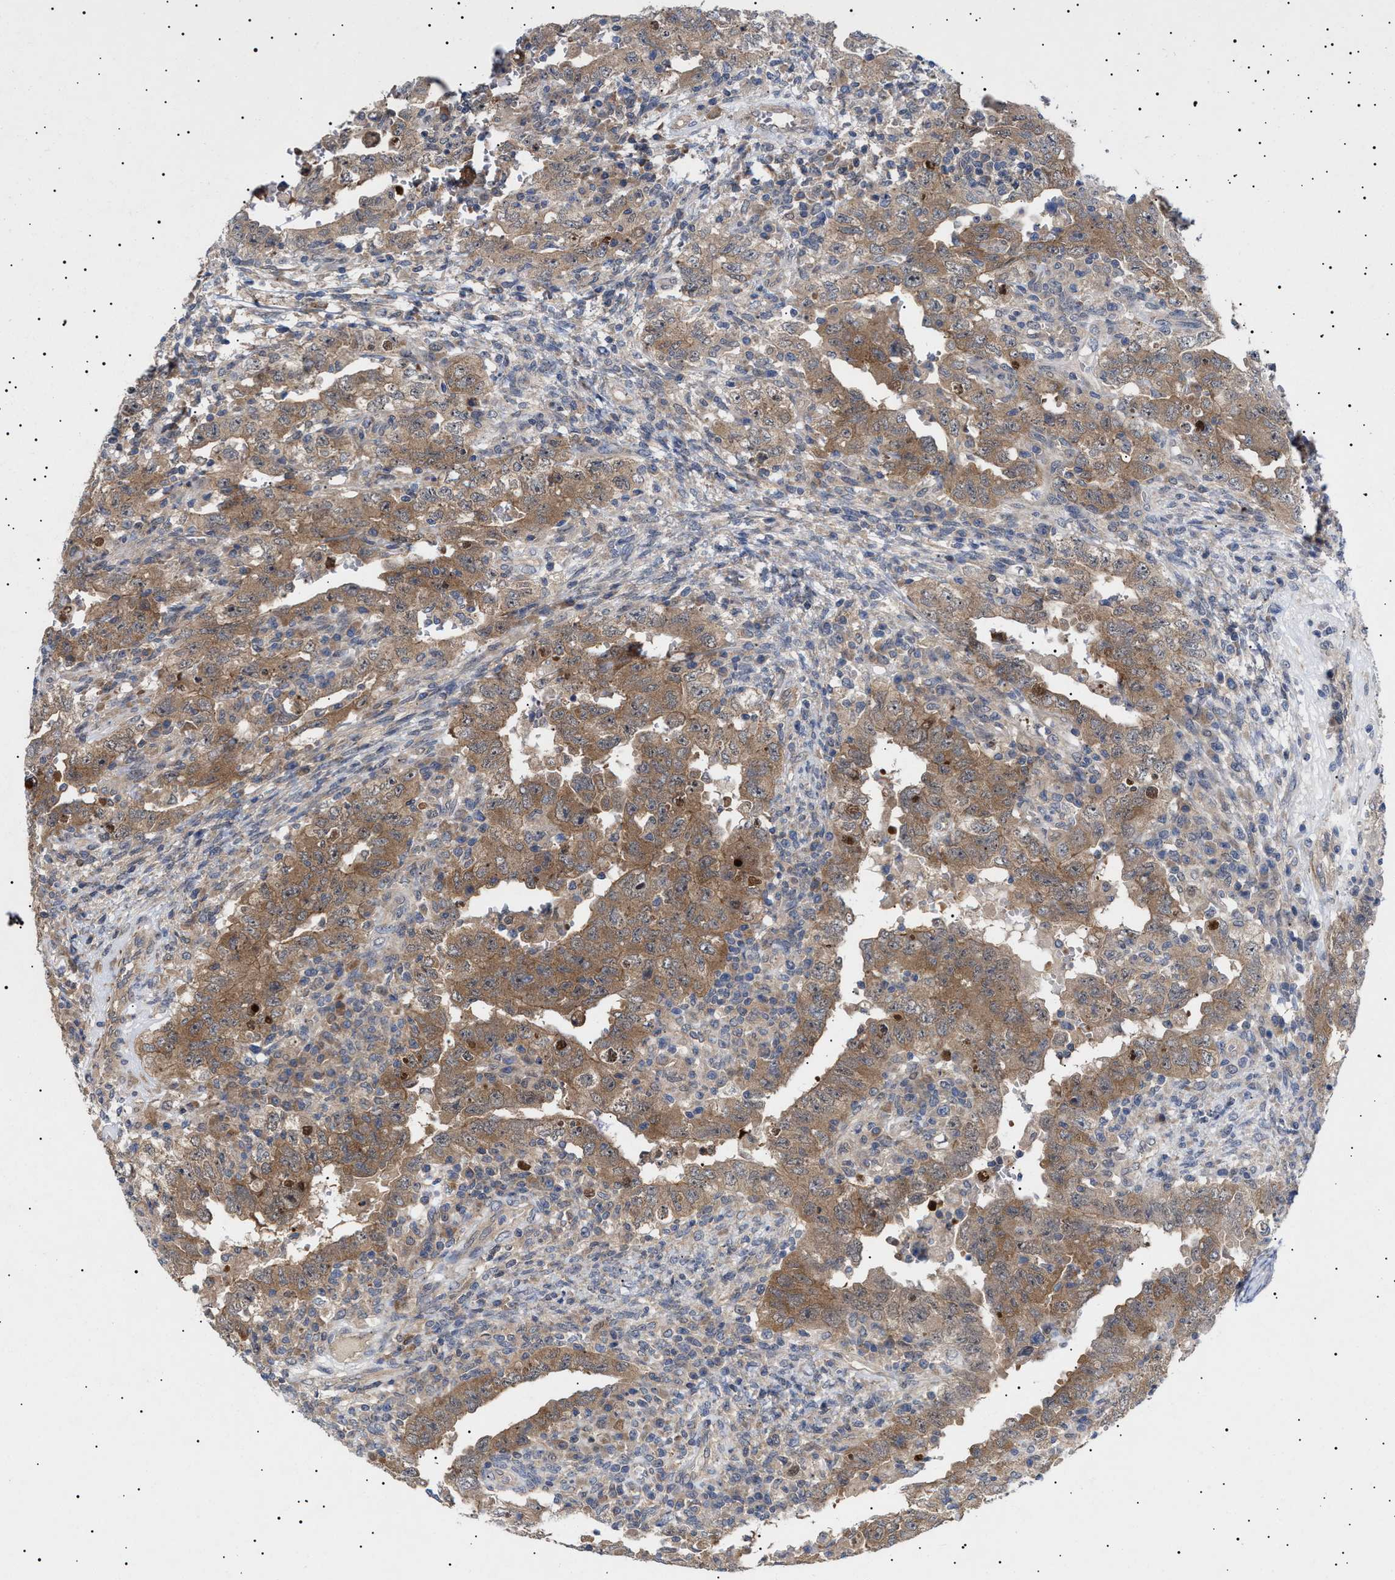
{"staining": {"intensity": "moderate", "quantity": ">75%", "location": "cytoplasmic/membranous"}, "tissue": "testis cancer", "cell_type": "Tumor cells", "image_type": "cancer", "snomed": [{"axis": "morphology", "description": "Carcinoma, Embryonal, NOS"}, {"axis": "topography", "description": "Testis"}], "caption": "Embryonal carcinoma (testis) stained with a protein marker exhibits moderate staining in tumor cells.", "gene": "NPLOC4", "patient": {"sex": "male", "age": 26}}